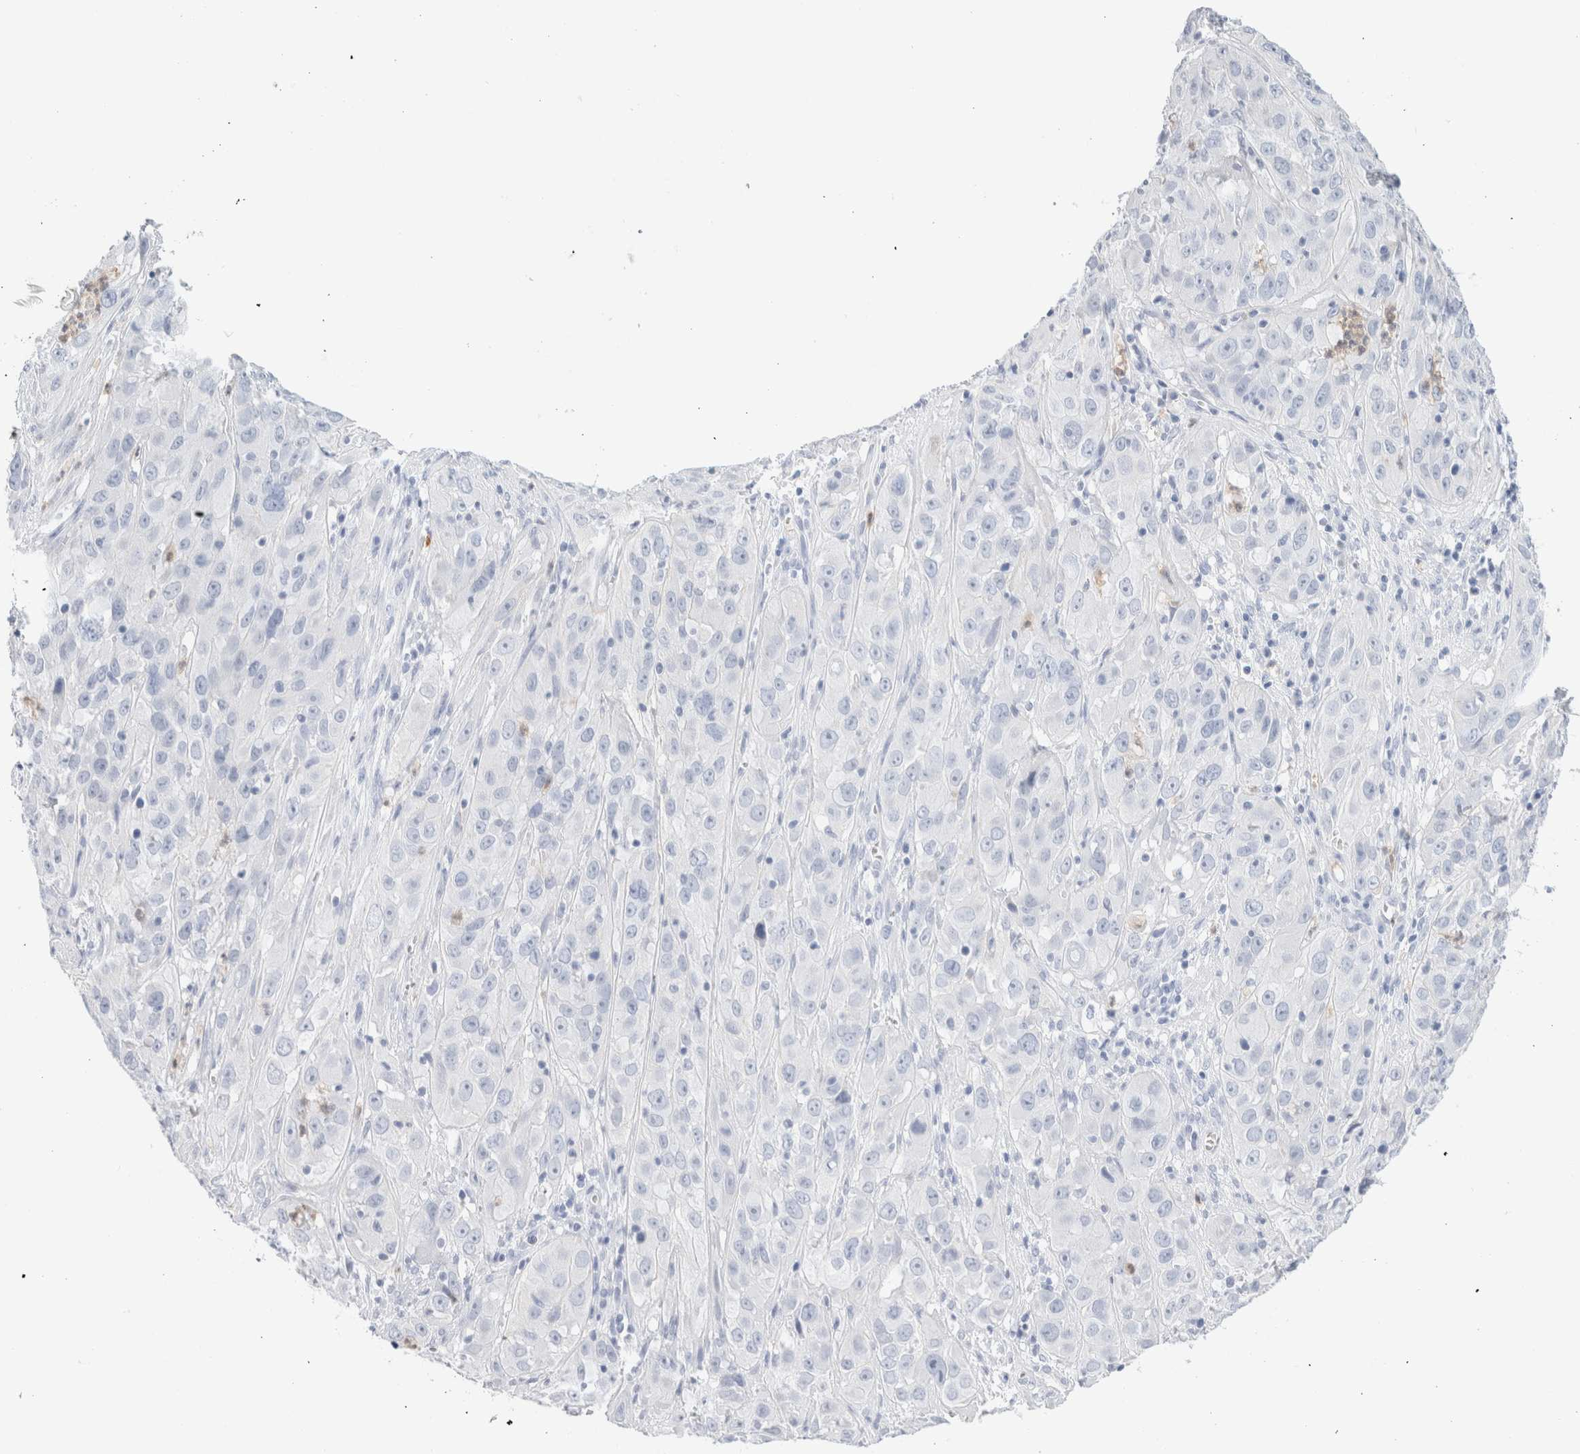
{"staining": {"intensity": "negative", "quantity": "none", "location": "none"}, "tissue": "cervical cancer", "cell_type": "Tumor cells", "image_type": "cancer", "snomed": [{"axis": "morphology", "description": "Squamous cell carcinoma, NOS"}, {"axis": "topography", "description": "Cervix"}], "caption": "Tumor cells show no significant positivity in squamous cell carcinoma (cervical). (Stains: DAB immunohistochemistry (IHC) with hematoxylin counter stain, Microscopy: brightfield microscopy at high magnification).", "gene": "ARG1", "patient": {"sex": "female", "age": 32}}